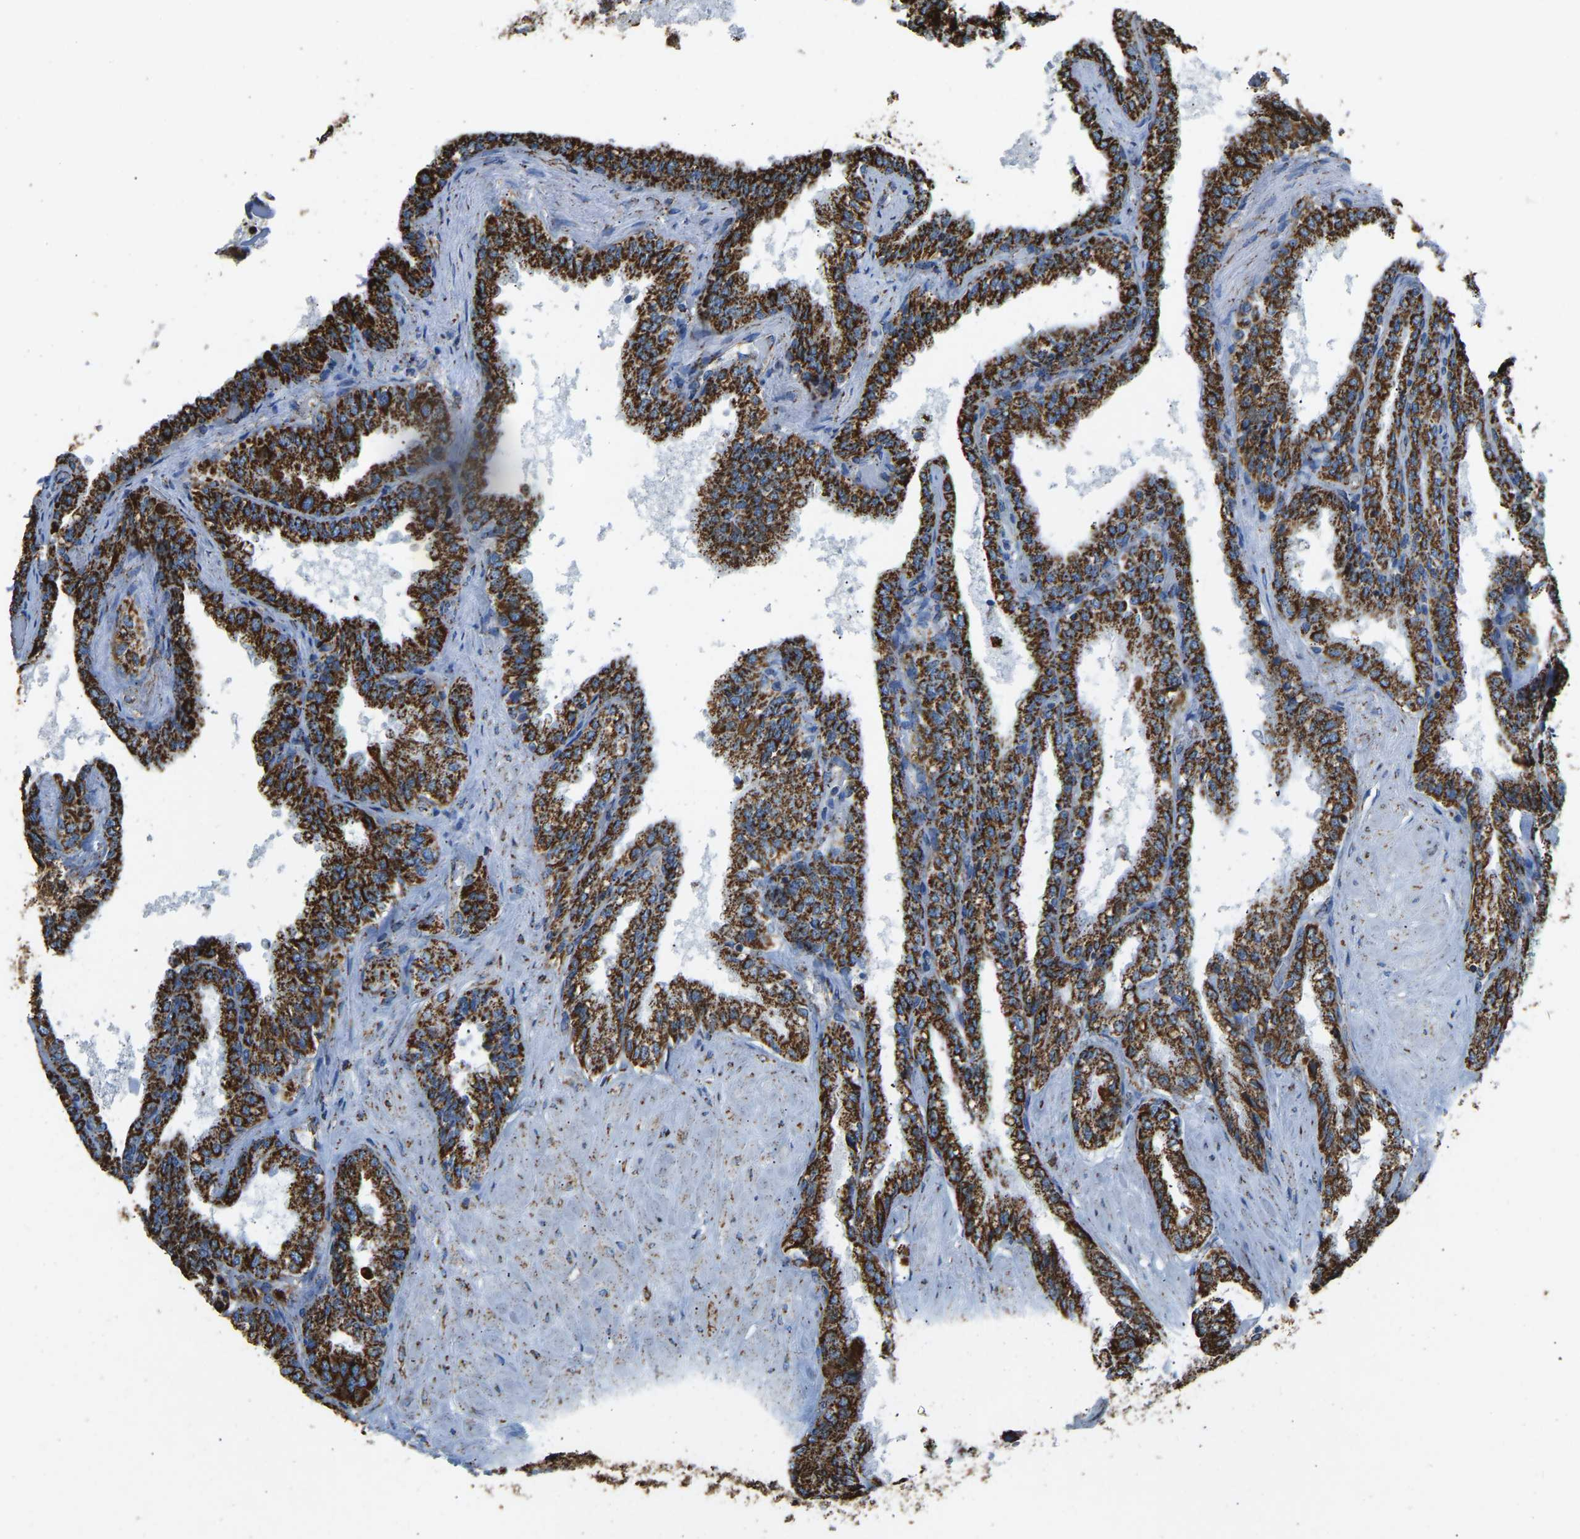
{"staining": {"intensity": "strong", "quantity": ">75%", "location": "cytoplasmic/membranous"}, "tissue": "seminal vesicle", "cell_type": "Glandular cells", "image_type": "normal", "snomed": [{"axis": "morphology", "description": "Normal tissue, NOS"}, {"axis": "topography", "description": "Seminal veicle"}], "caption": "This image reveals immunohistochemistry staining of benign human seminal vesicle, with high strong cytoplasmic/membranous positivity in approximately >75% of glandular cells.", "gene": "IRX6", "patient": {"sex": "male", "age": 46}}